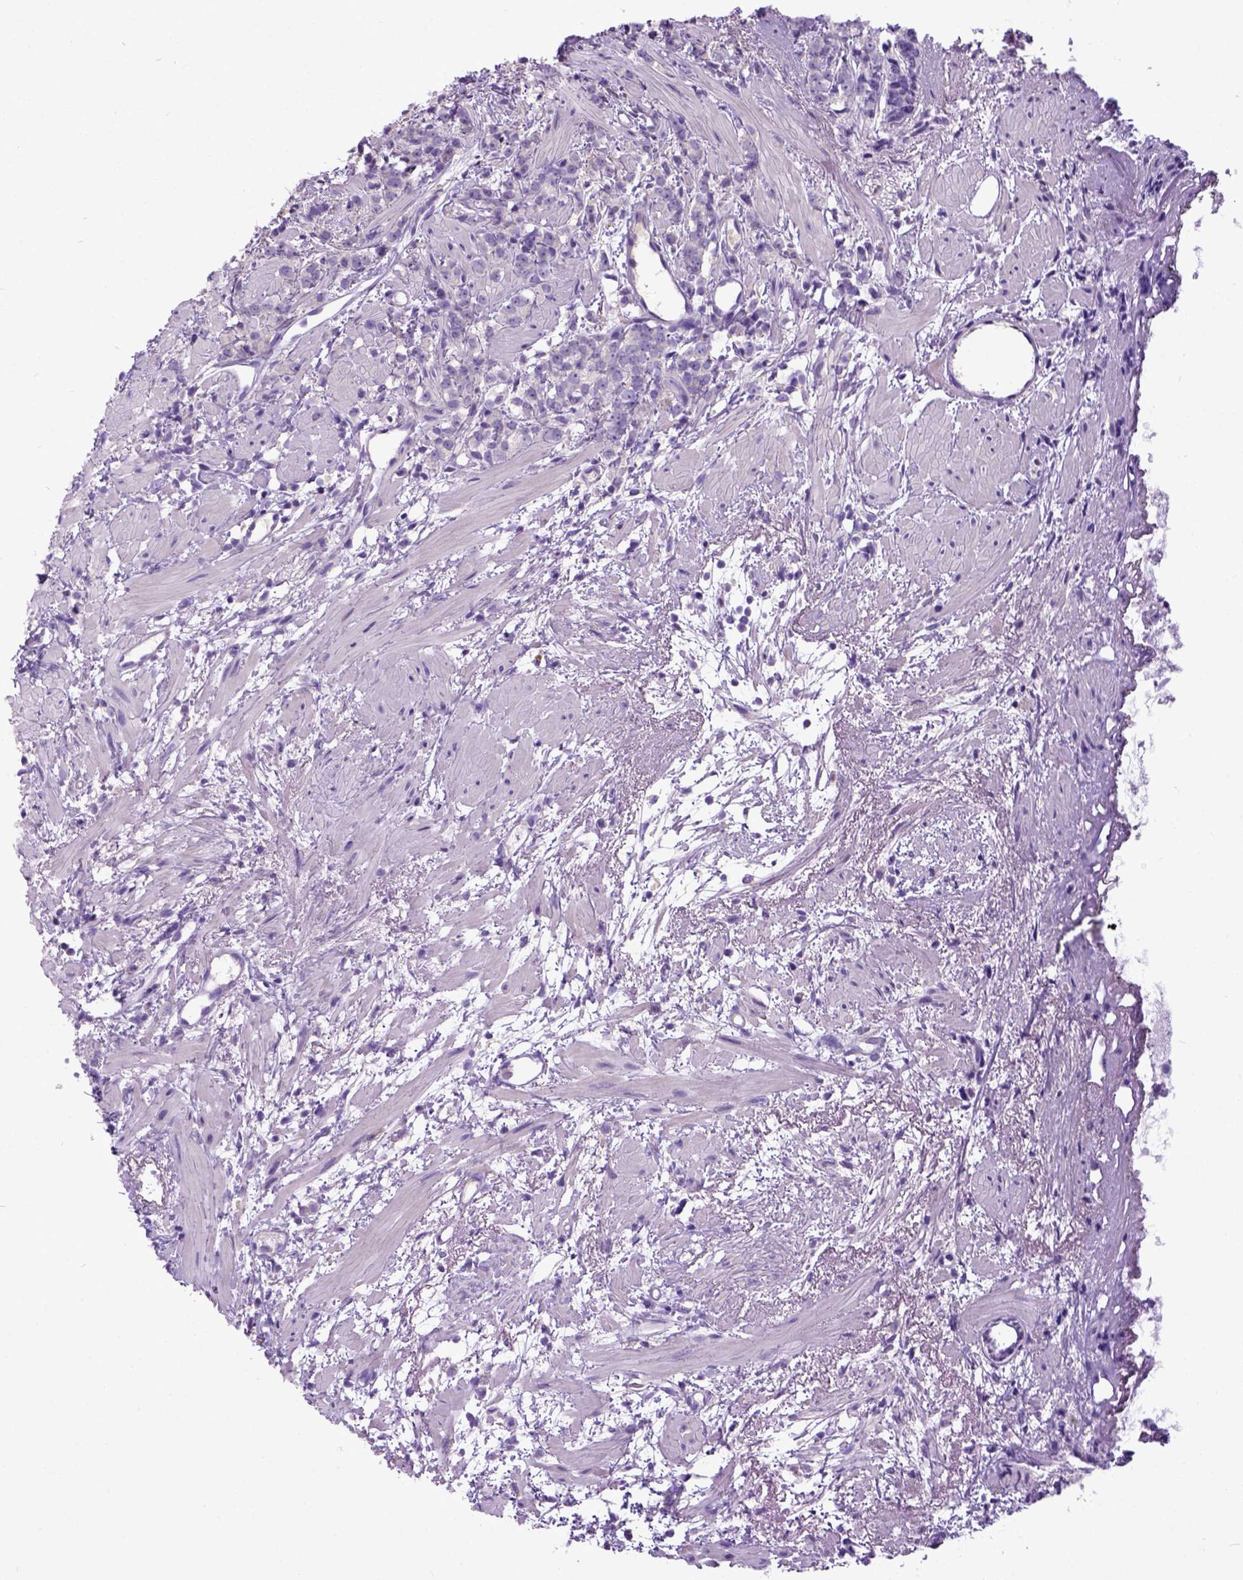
{"staining": {"intensity": "negative", "quantity": "none", "location": "none"}, "tissue": "prostate cancer", "cell_type": "Tumor cells", "image_type": "cancer", "snomed": [{"axis": "morphology", "description": "Adenocarcinoma, High grade"}, {"axis": "topography", "description": "Prostate"}], "caption": "Protein analysis of prostate high-grade adenocarcinoma demonstrates no significant expression in tumor cells.", "gene": "NEK5", "patient": {"sex": "male", "age": 83}}